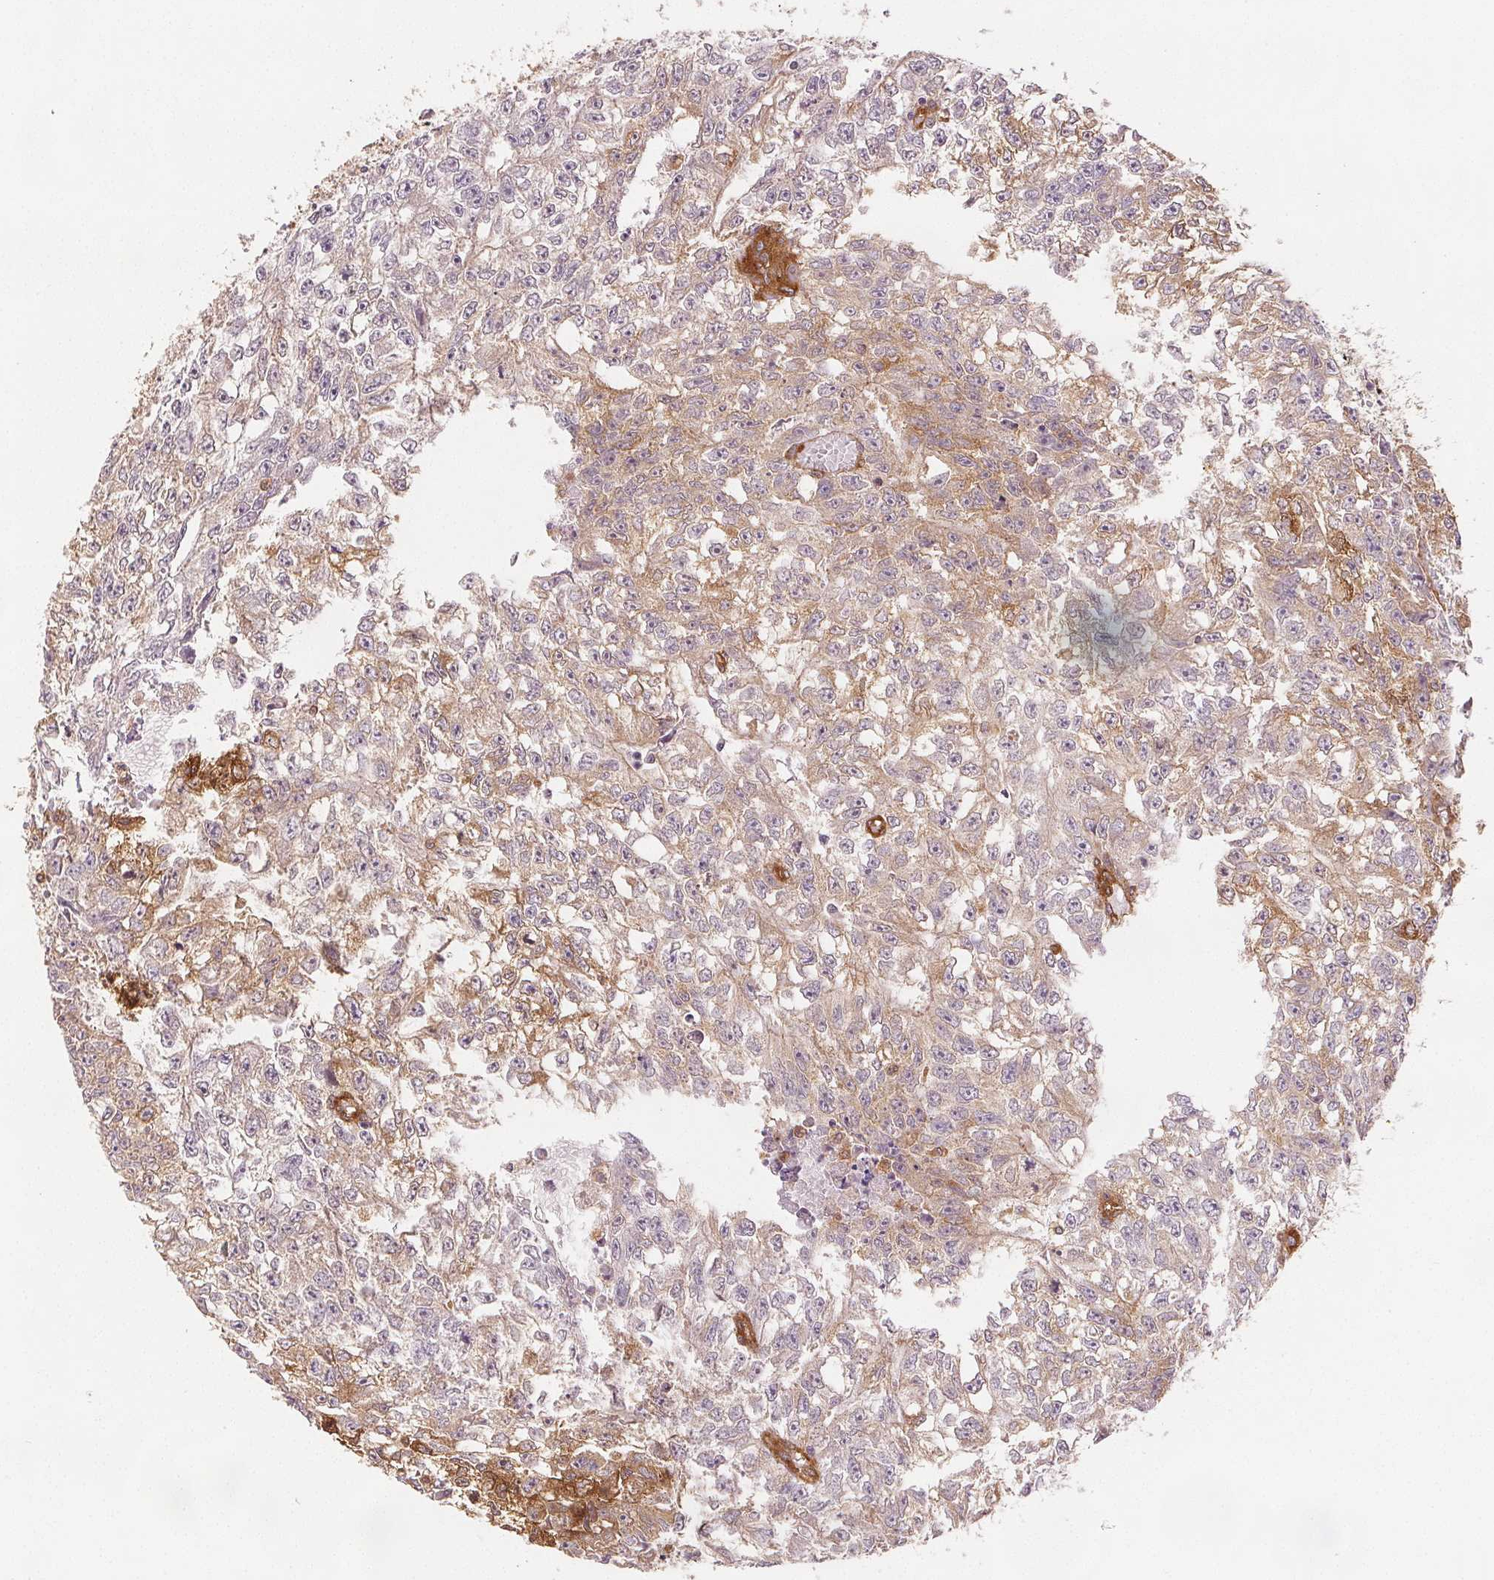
{"staining": {"intensity": "weak", "quantity": "25%-75%", "location": "cytoplasmic/membranous"}, "tissue": "testis cancer", "cell_type": "Tumor cells", "image_type": "cancer", "snomed": [{"axis": "morphology", "description": "Carcinoma, Embryonal, NOS"}, {"axis": "morphology", "description": "Teratoma, malignant, NOS"}, {"axis": "topography", "description": "Testis"}], "caption": "Immunohistochemical staining of human testis cancer shows low levels of weak cytoplasmic/membranous positivity in about 25%-75% of tumor cells.", "gene": "DIAPH2", "patient": {"sex": "male", "age": 24}}